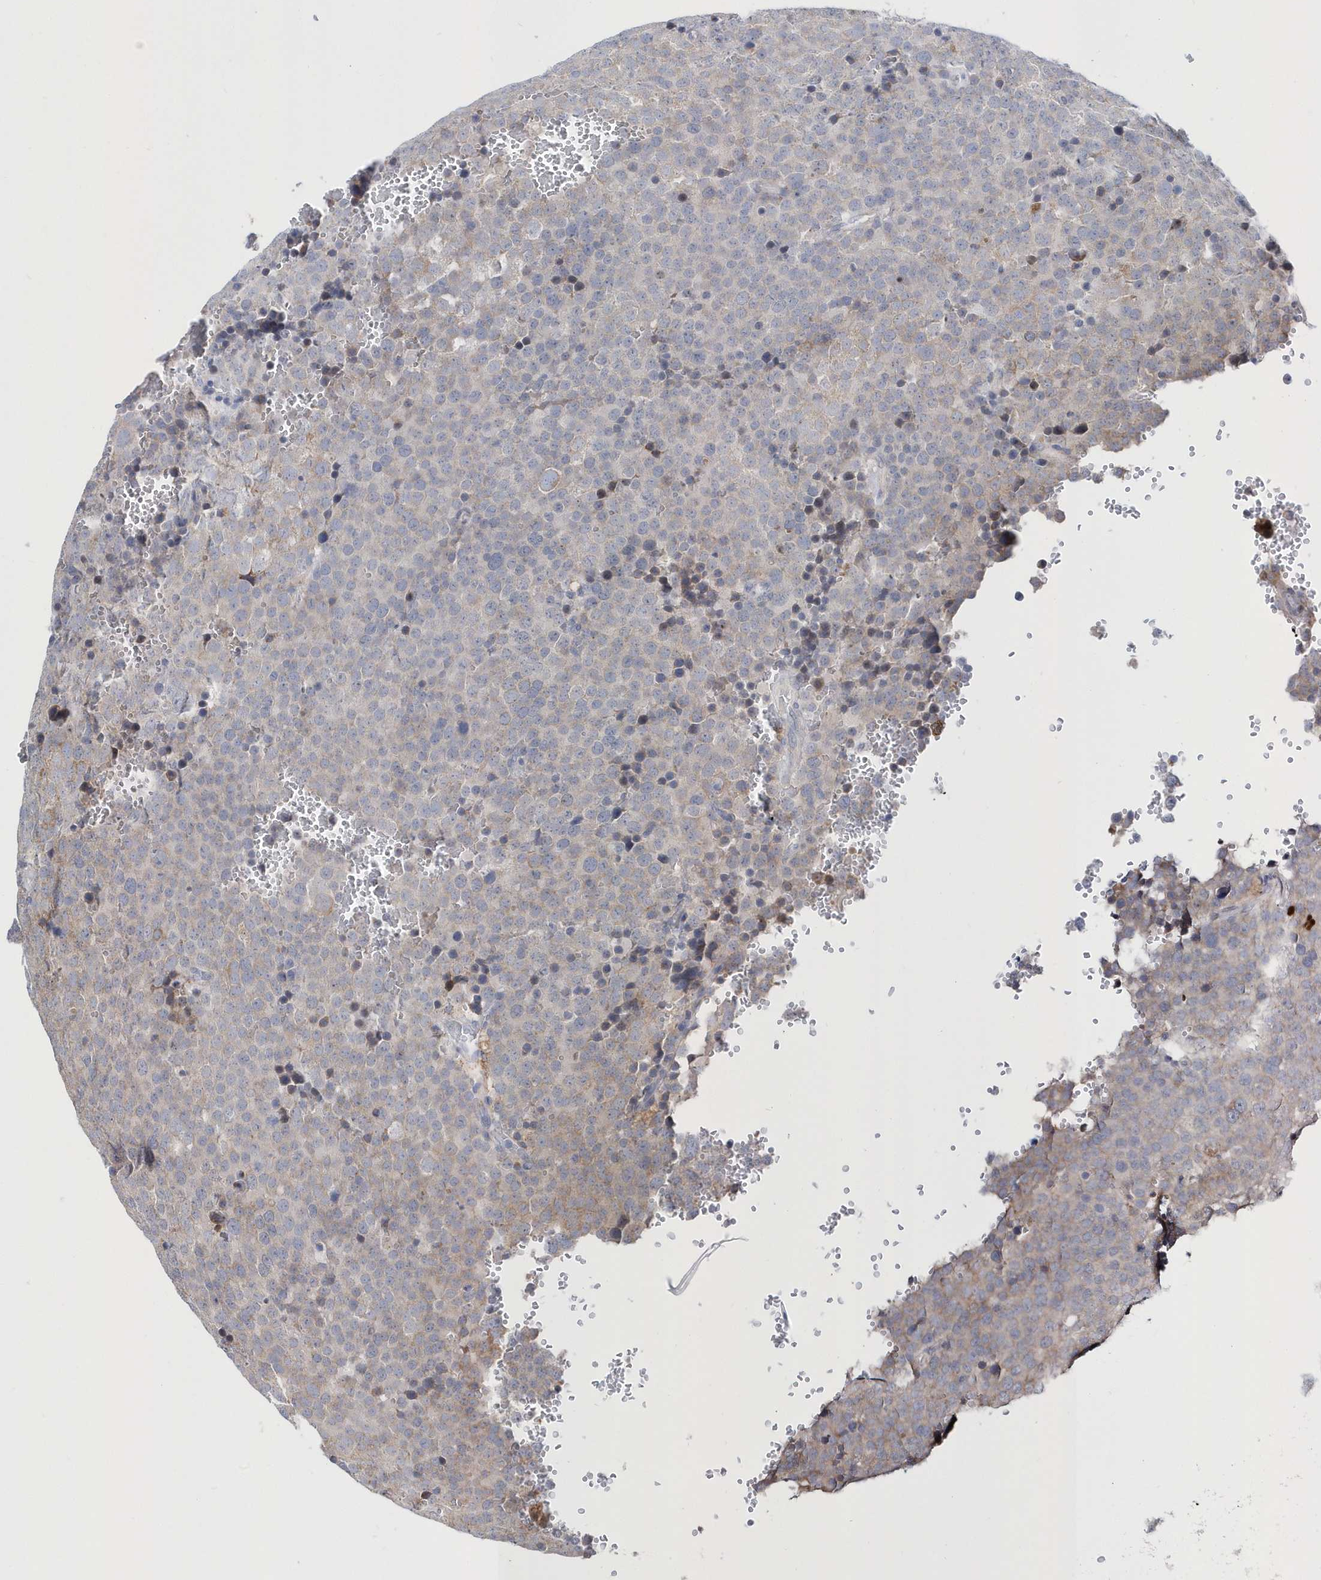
{"staining": {"intensity": "negative", "quantity": "none", "location": "none"}, "tissue": "testis cancer", "cell_type": "Tumor cells", "image_type": "cancer", "snomed": [{"axis": "morphology", "description": "Seminoma, NOS"}, {"axis": "topography", "description": "Testis"}], "caption": "Immunohistochemistry of human seminoma (testis) exhibits no positivity in tumor cells.", "gene": "SPATA5", "patient": {"sex": "male", "age": 71}}